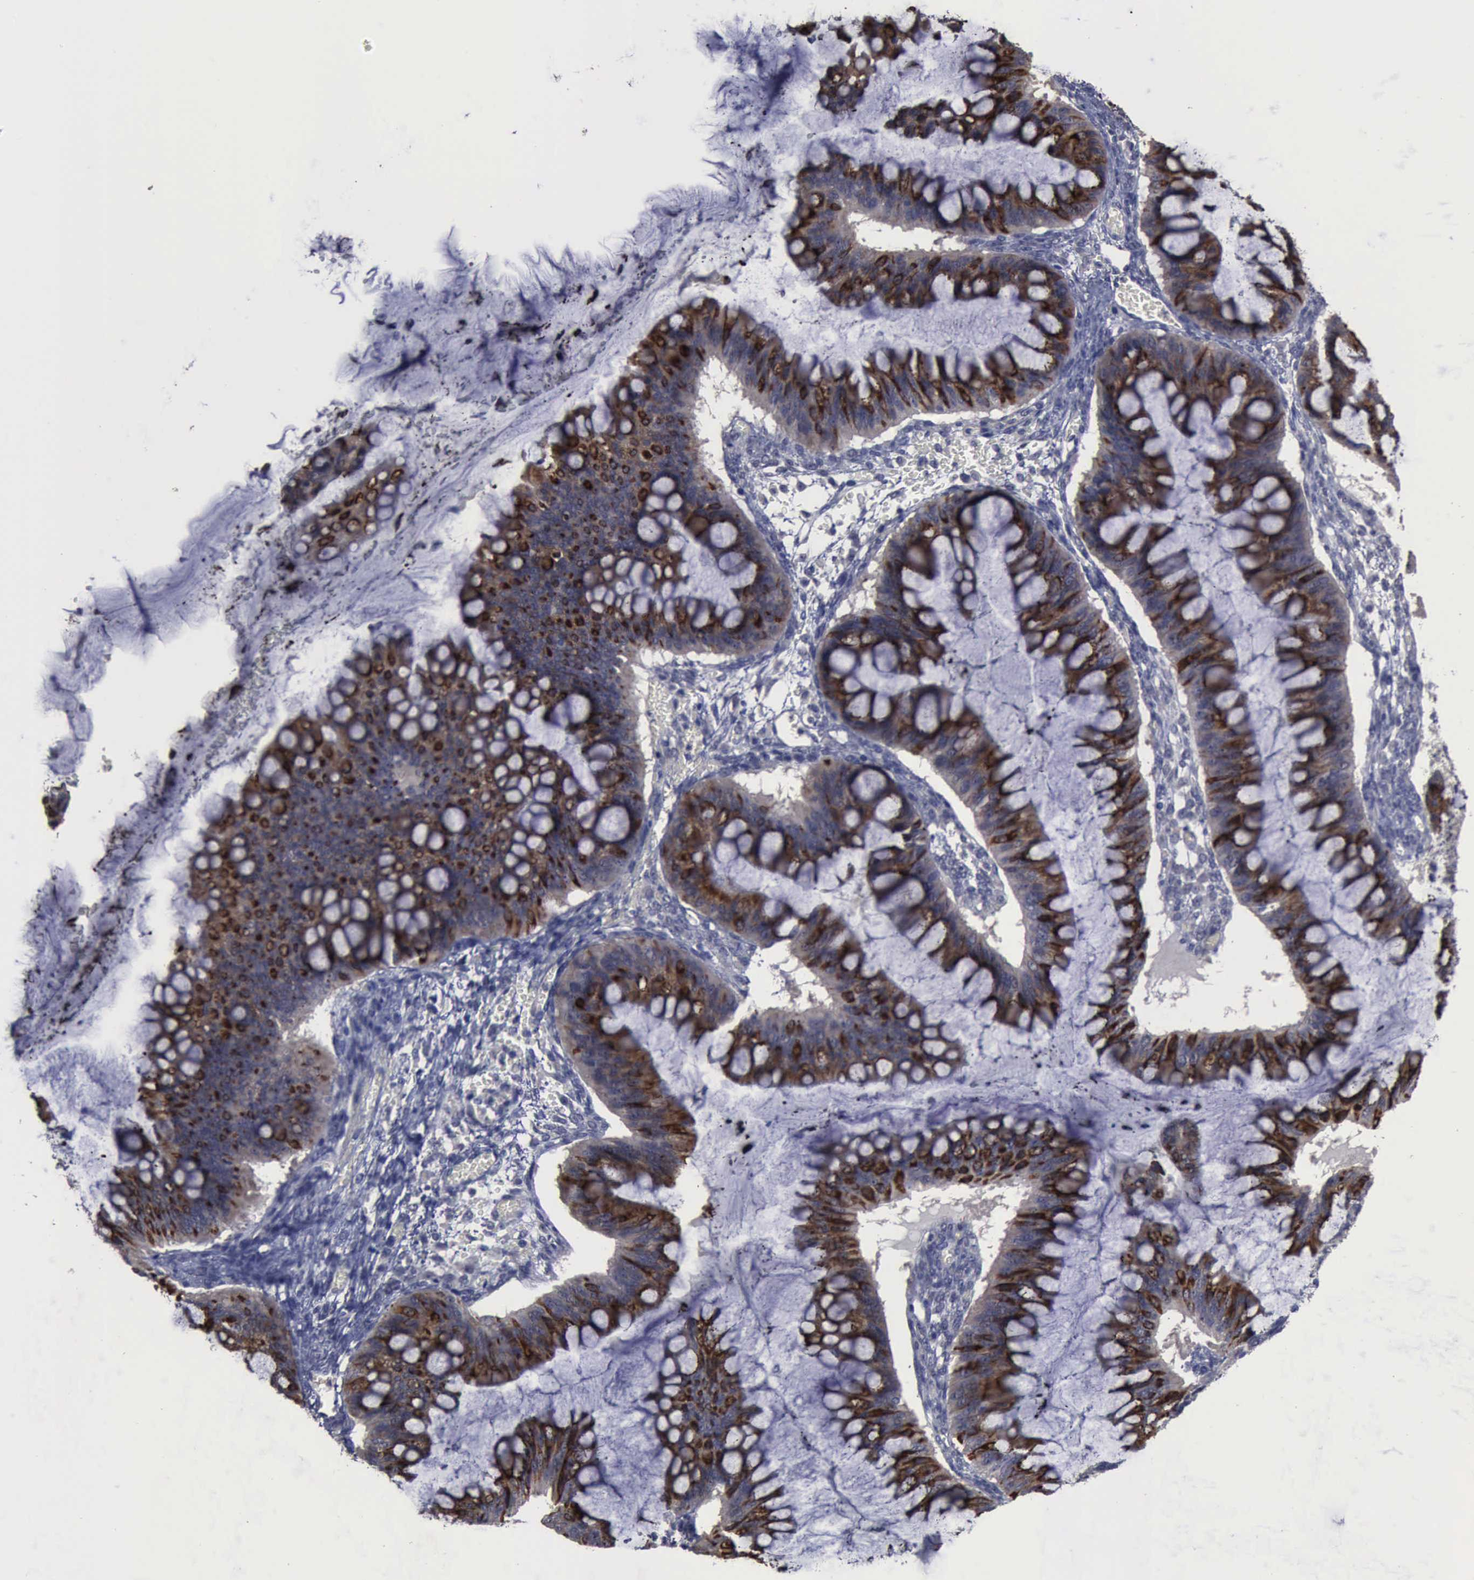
{"staining": {"intensity": "strong", "quantity": ">75%", "location": "cytoplasmic/membranous"}, "tissue": "ovarian cancer", "cell_type": "Tumor cells", "image_type": "cancer", "snomed": [{"axis": "morphology", "description": "Cystadenocarcinoma, mucinous, NOS"}, {"axis": "topography", "description": "Ovary"}], "caption": "High-power microscopy captured an immunohistochemistry micrograph of ovarian mucinous cystadenocarcinoma, revealing strong cytoplasmic/membranous expression in approximately >75% of tumor cells. The protein is shown in brown color, while the nuclei are stained blue.", "gene": "CRKL", "patient": {"sex": "female", "age": 73}}